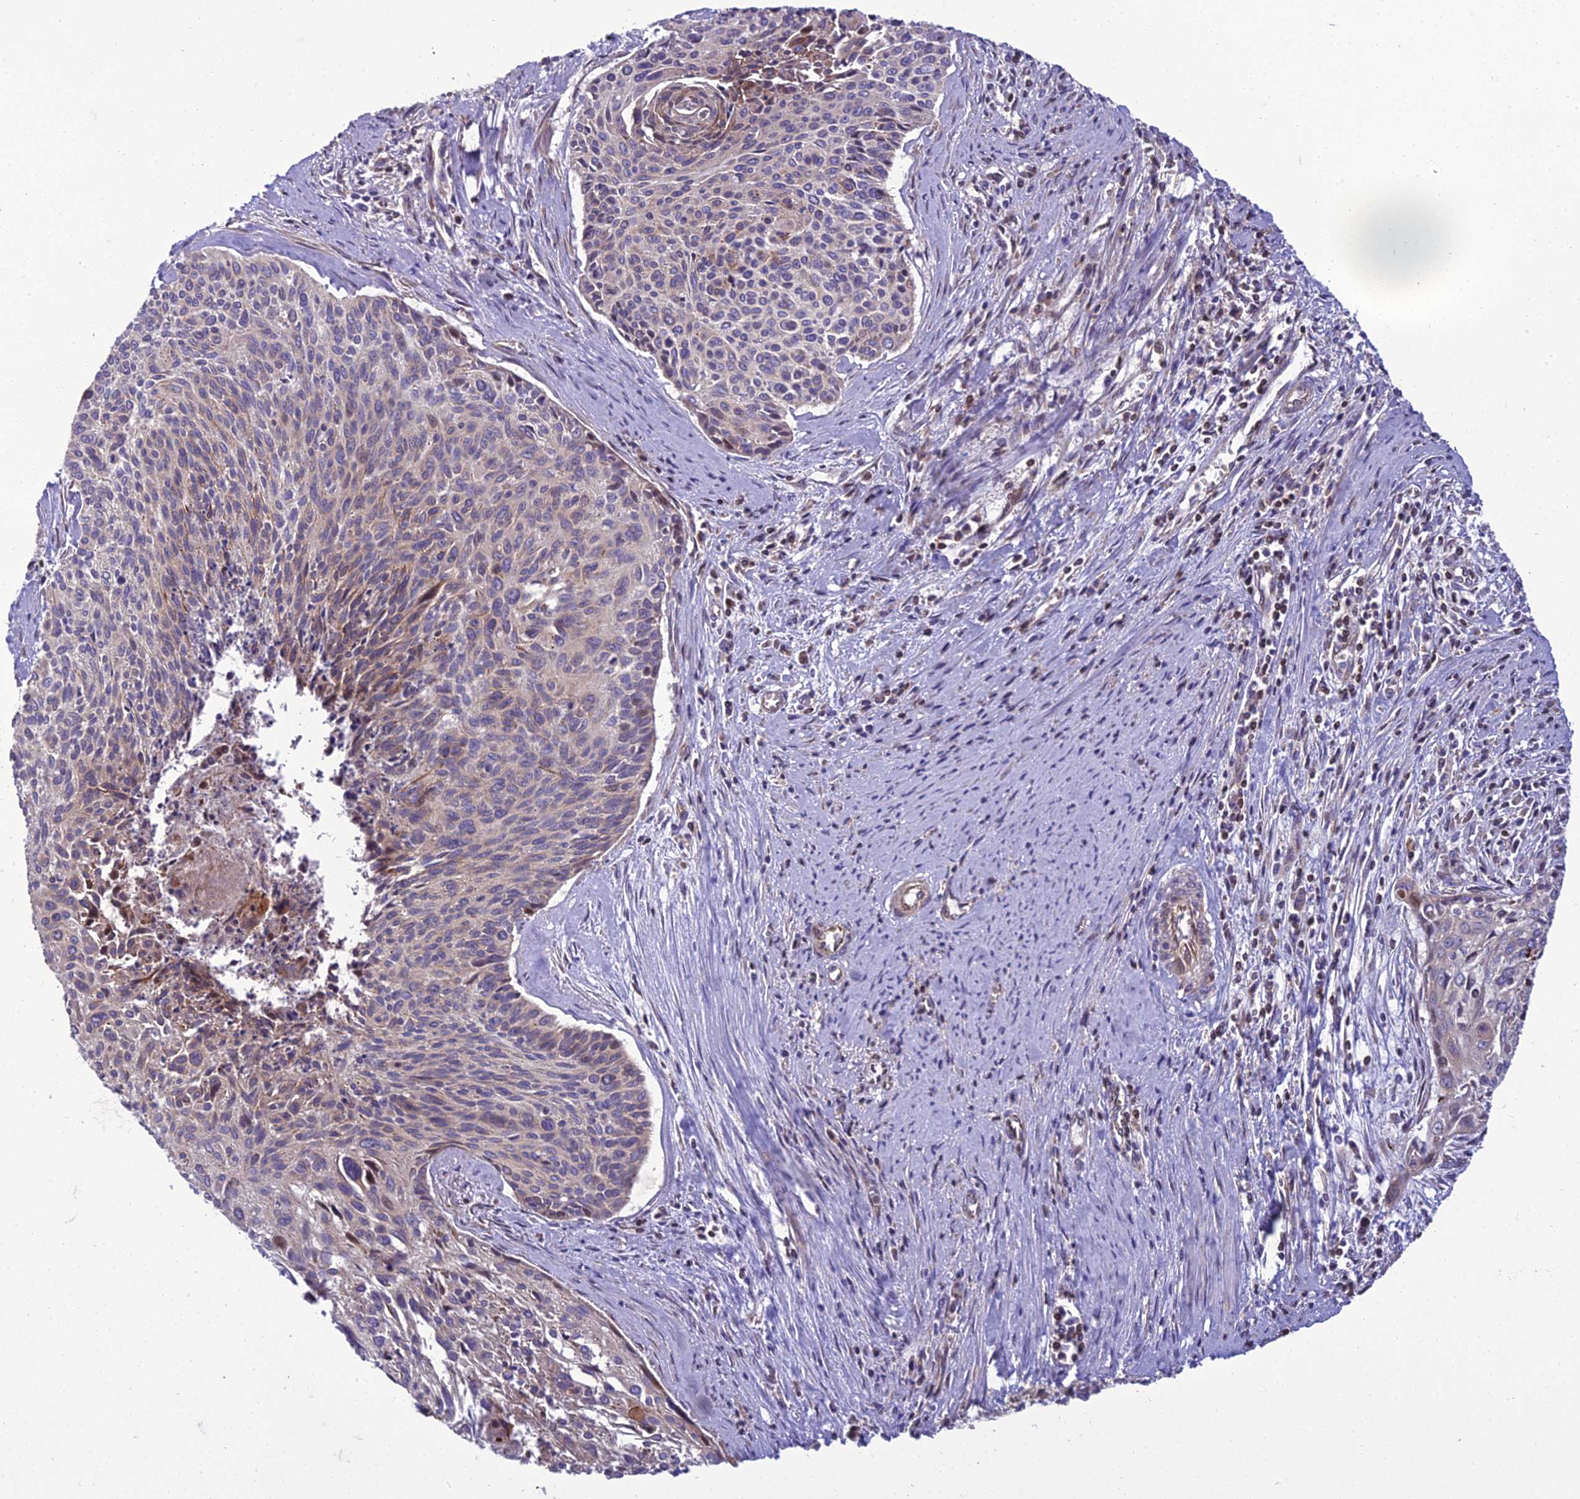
{"staining": {"intensity": "weak", "quantity": "<25%", "location": "cytoplasmic/membranous"}, "tissue": "cervical cancer", "cell_type": "Tumor cells", "image_type": "cancer", "snomed": [{"axis": "morphology", "description": "Squamous cell carcinoma, NOS"}, {"axis": "topography", "description": "Cervix"}], "caption": "This is an immunohistochemistry (IHC) histopathology image of squamous cell carcinoma (cervical). There is no expression in tumor cells.", "gene": "GIMAP1", "patient": {"sex": "female", "age": 55}}